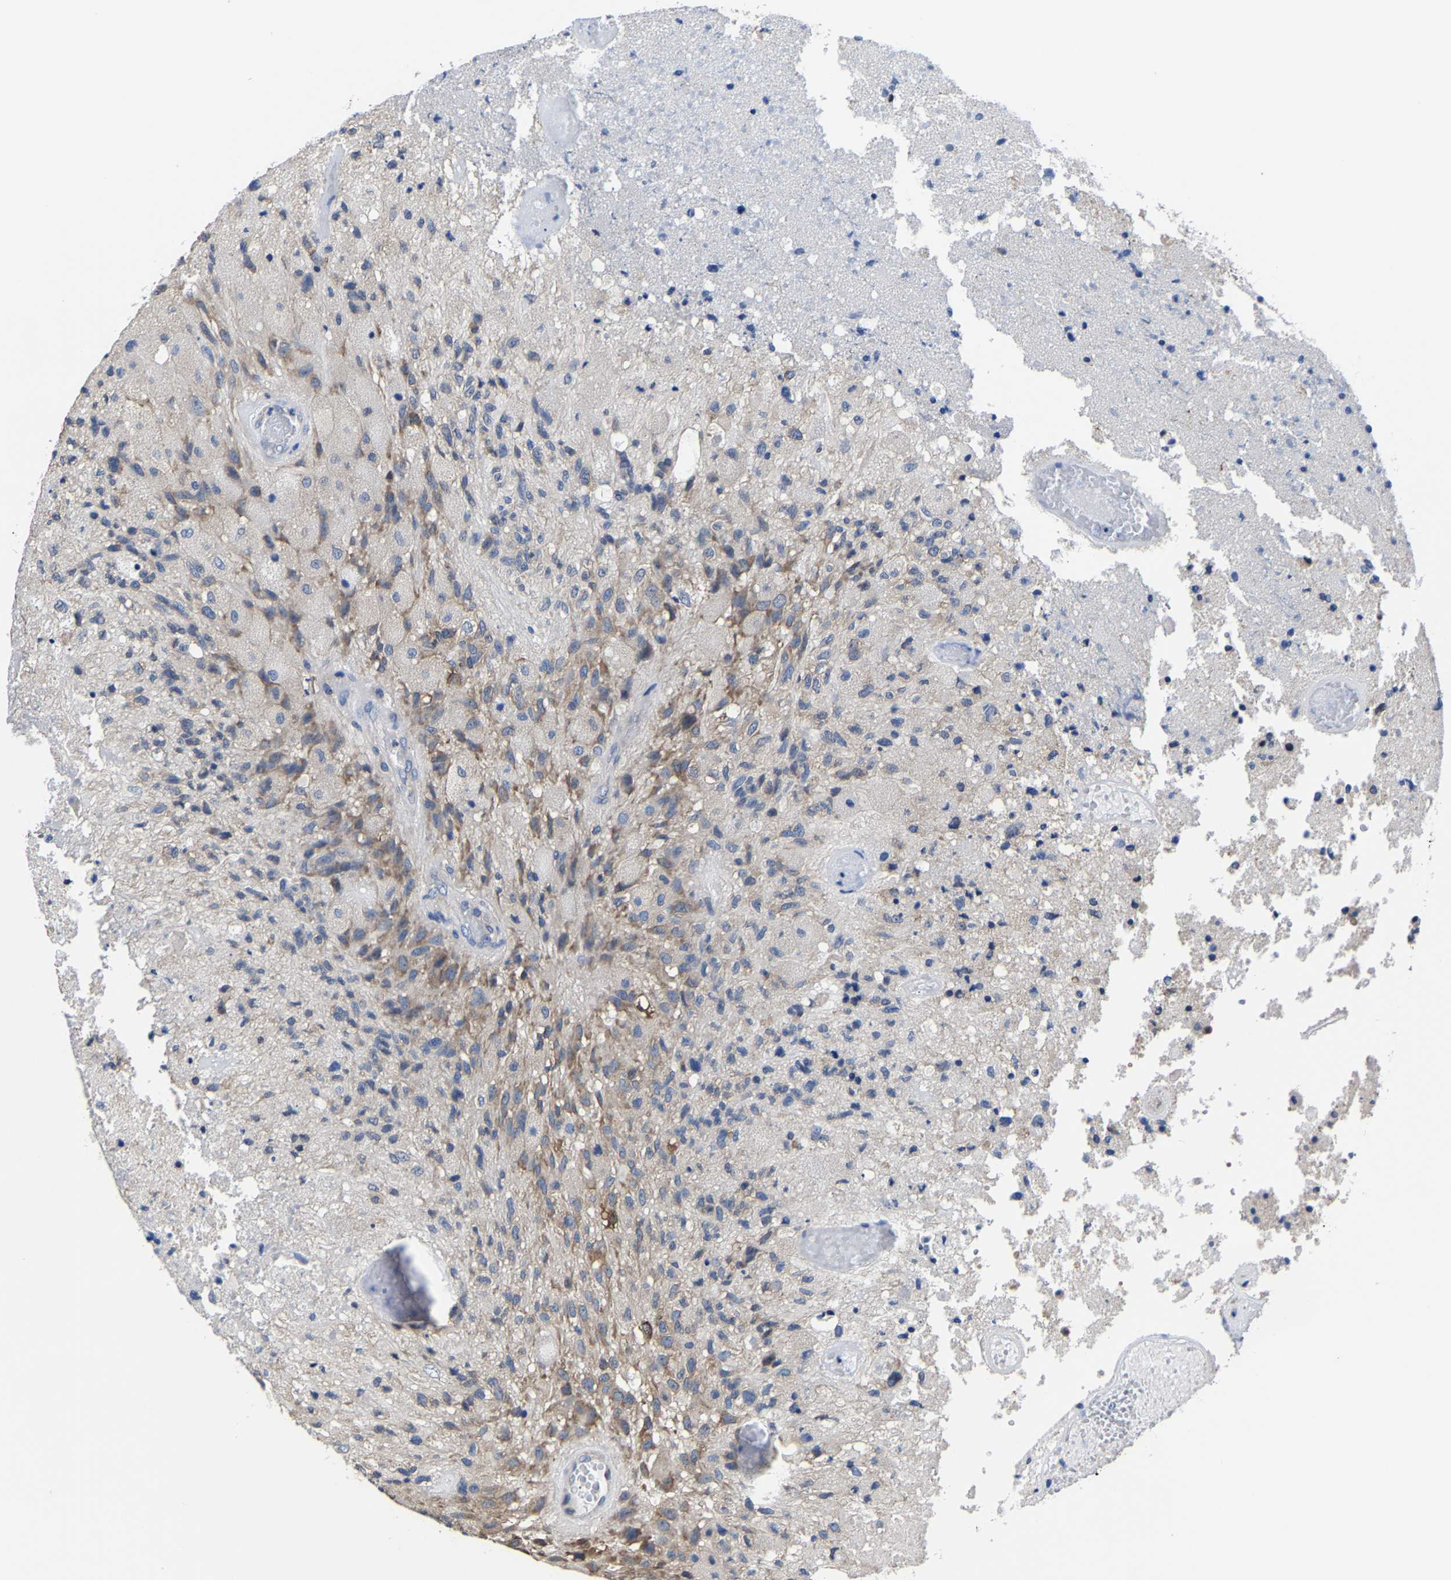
{"staining": {"intensity": "moderate", "quantity": "<25%", "location": "cytoplasmic/membranous"}, "tissue": "glioma", "cell_type": "Tumor cells", "image_type": "cancer", "snomed": [{"axis": "morphology", "description": "Normal tissue, NOS"}, {"axis": "morphology", "description": "Glioma, malignant, High grade"}, {"axis": "topography", "description": "Cerebral cortex"}], "caption": "Immunohistochemical staining of glioma exhibits low levels of moderate cytoplasmic/membranous protein expression in about <25% of tumor cells.", "gene": "SRPK2", "patient": {"sex": "male", "age": 77}}